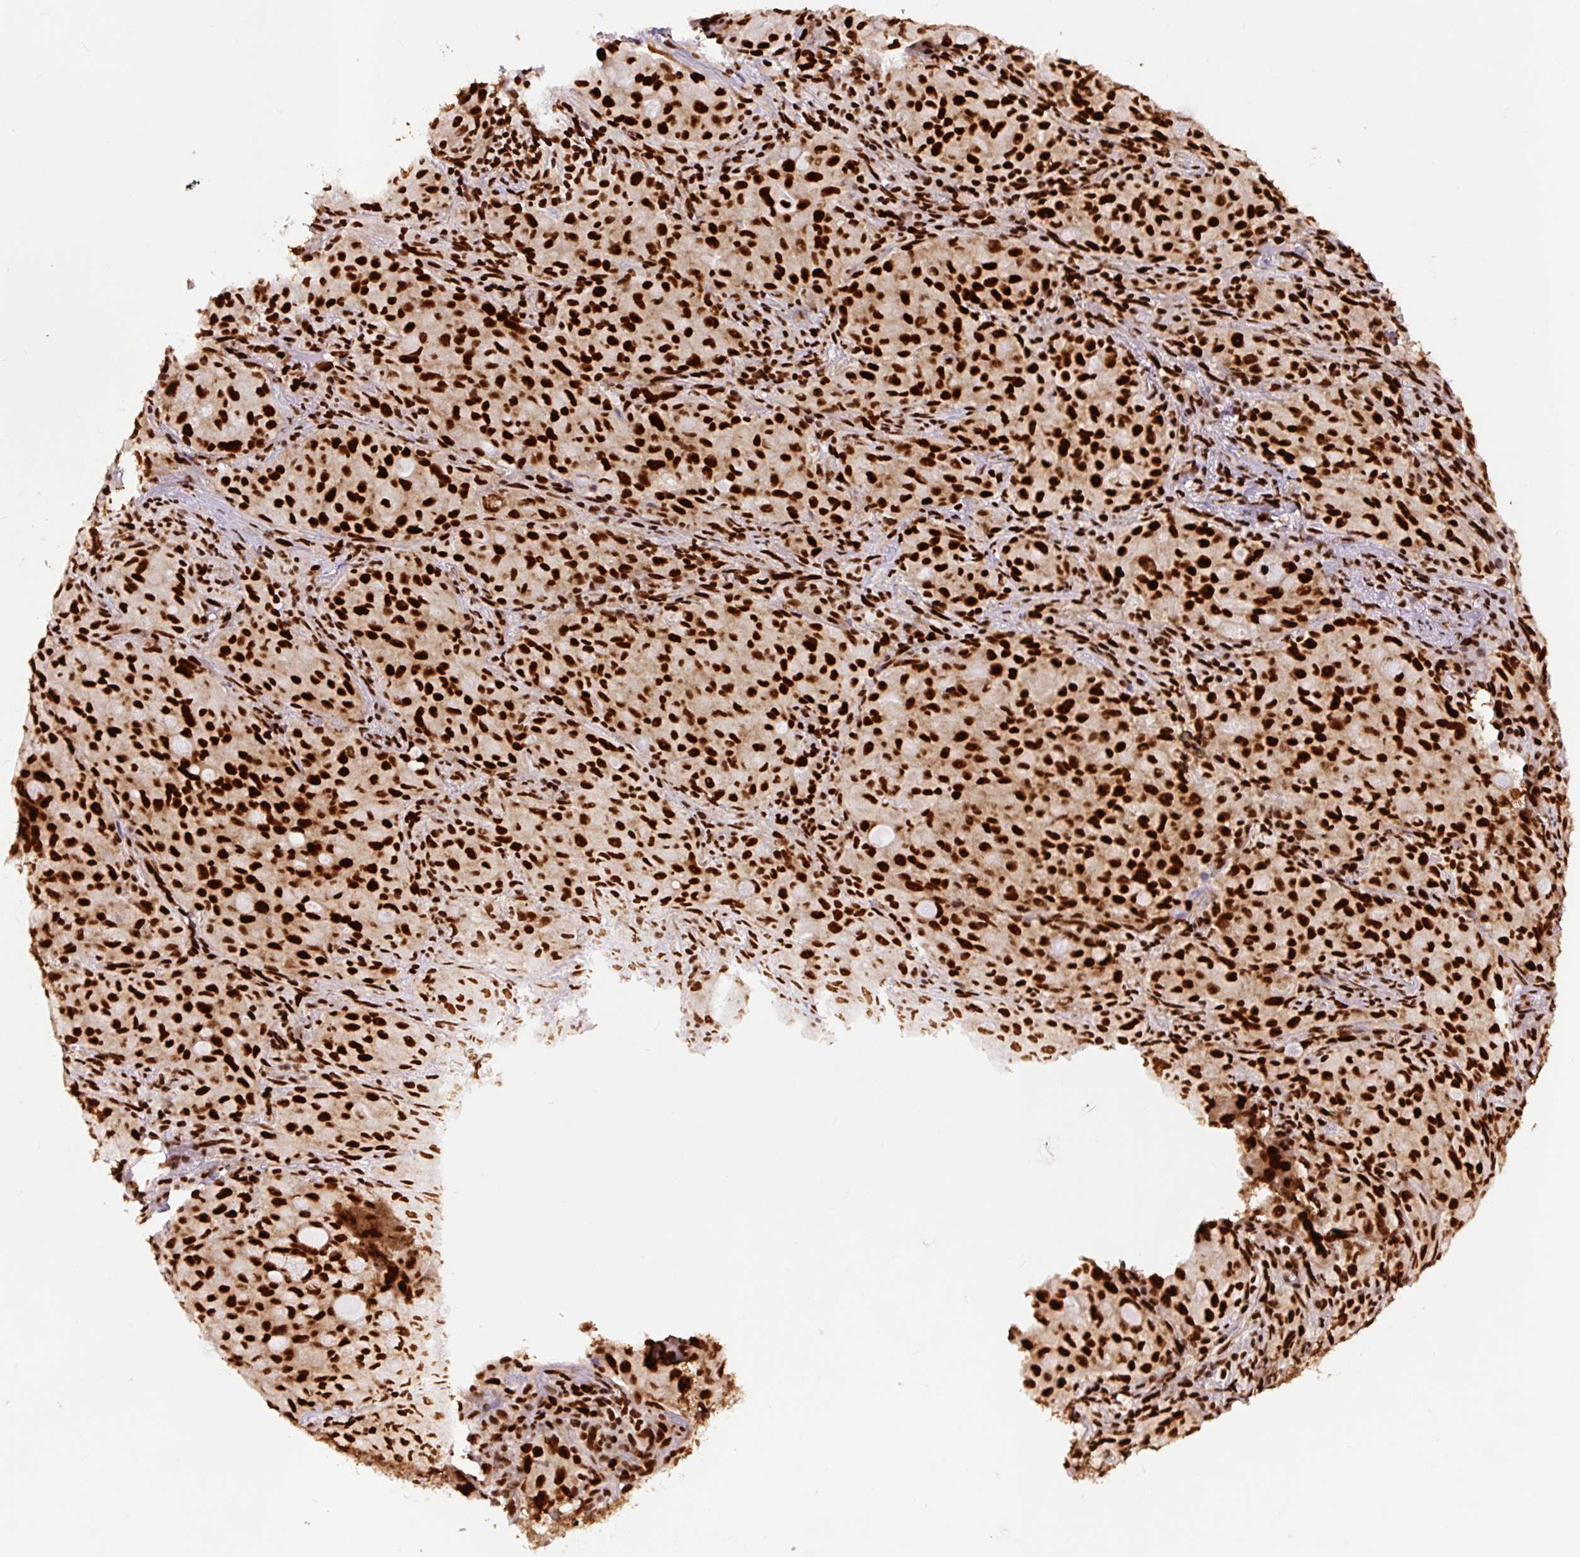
{"staining": {"intensity": "strong", "quantity": ">75%", "location": "nuclear"}, "tissue": "lung cancer", "cell_type": "Tumor cells", "image_type": "cancer", "snomed": [{"axis": "morphology", "description": "Adenocarcinoma, NOS"}, {"axis": "topography", "description": "Lung"}], "caption": "DAB (3,3'-diaminobenzidine) immunohistochemical staining of human lung cancer exhibits strong nuclear protein positivity in about >75% of tumor cells.", "gene": "FUS", "patient": {"sex": "female", "age": 44}}